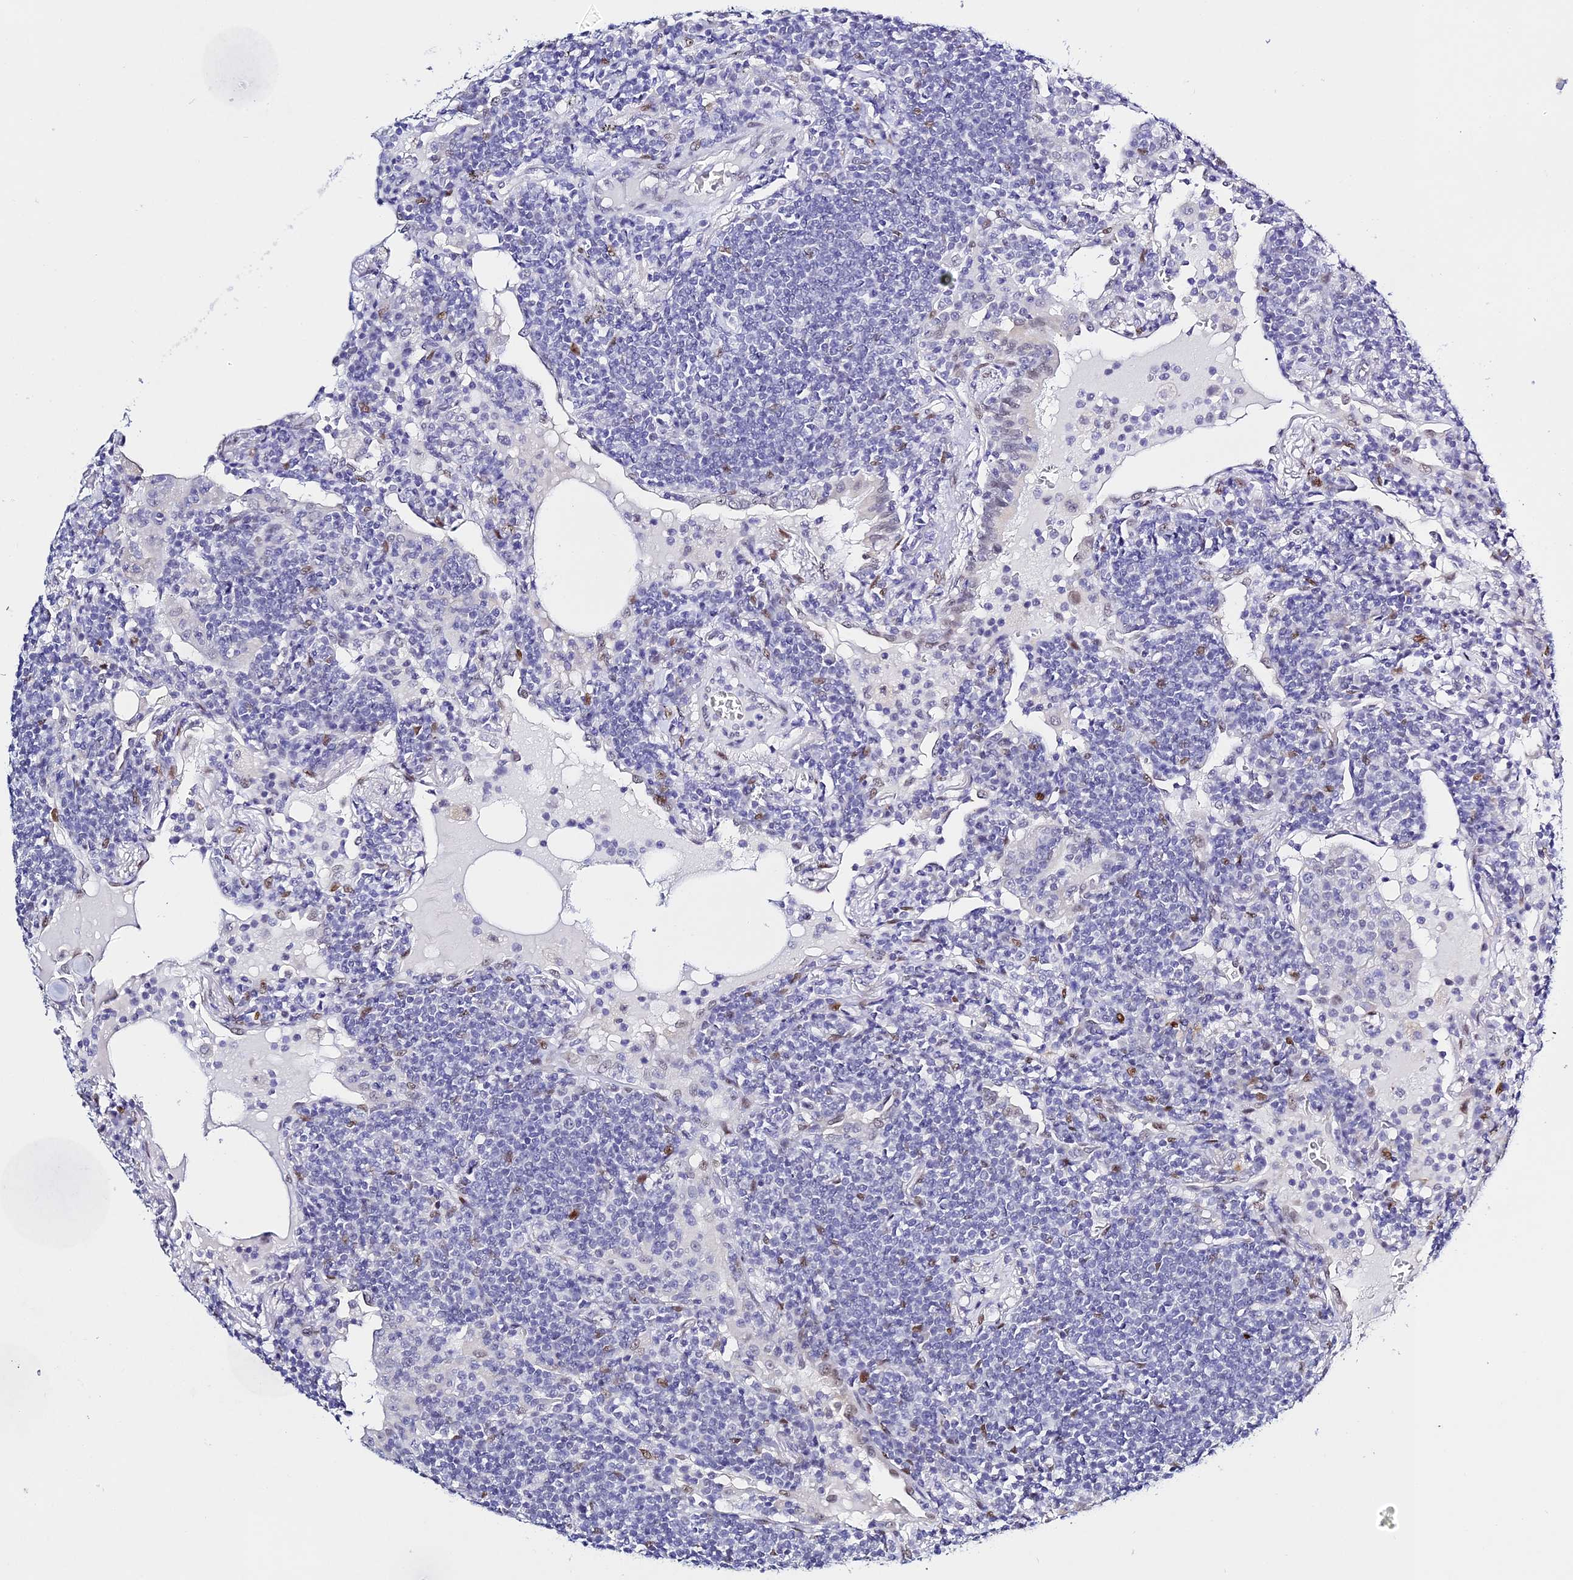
{"staining": {"intensity": "negative", "quantity": "none", "location": "none"}, "tissue": "lymphoma", "cell_type": "Tumor cells", "image_type": "cancer", "snomed": [{"axis": "morphology", "description": "Malignant lymphoma, non-Hodgkin's type, Low grade"}, {"axis": "topography", "description": "Lung"}], "caption": "This is a micrograph of IHC staining of lymphoma, which shows no staining in tumor cells.", "gene": "POFUT2", "patient": {"sex": "female", "age": 71}}